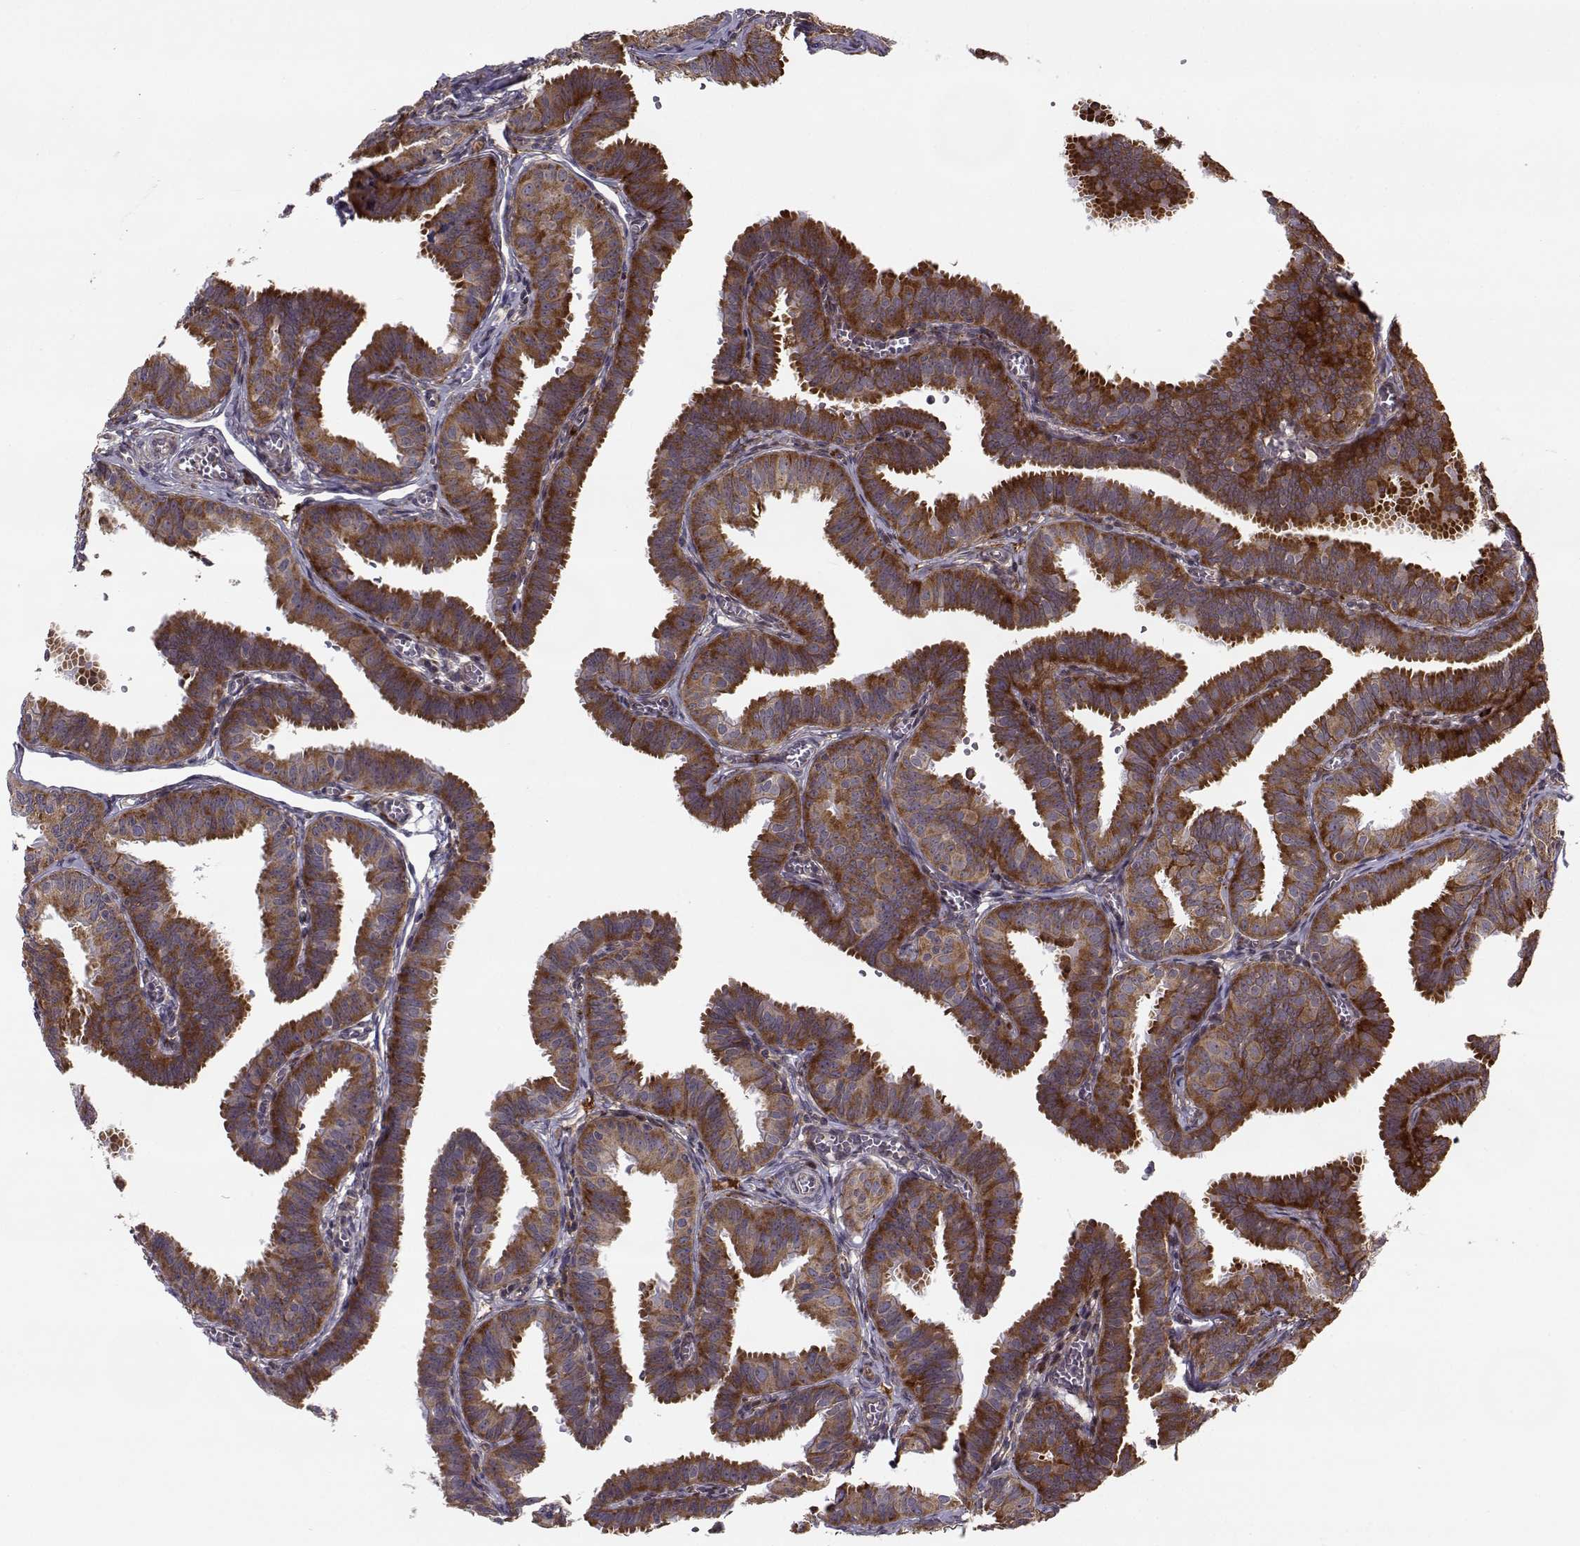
{"staining": {"intensity": "strong", "quantity": ">75%", "location": "cytoplasmic/membranous"}, "tissue": "fallopian tube", "cell_type": "Glandular cells", "image_type": "normal", "snomed": [{"axis": "morphology", "description": "Normal tissue, NOS"}, {"axis": "topography", "description": "Fallopian tube"}], "caption": "An immunohistochemistry (IHC) photomicrograph of benign tissue is shown. Protein staining in brown highlights strong cytoplasmic/membranous positivity in fallopian tube within glandular cells.", "gene": "RPL31", "patient": {"sex": "female", "age": 25}}